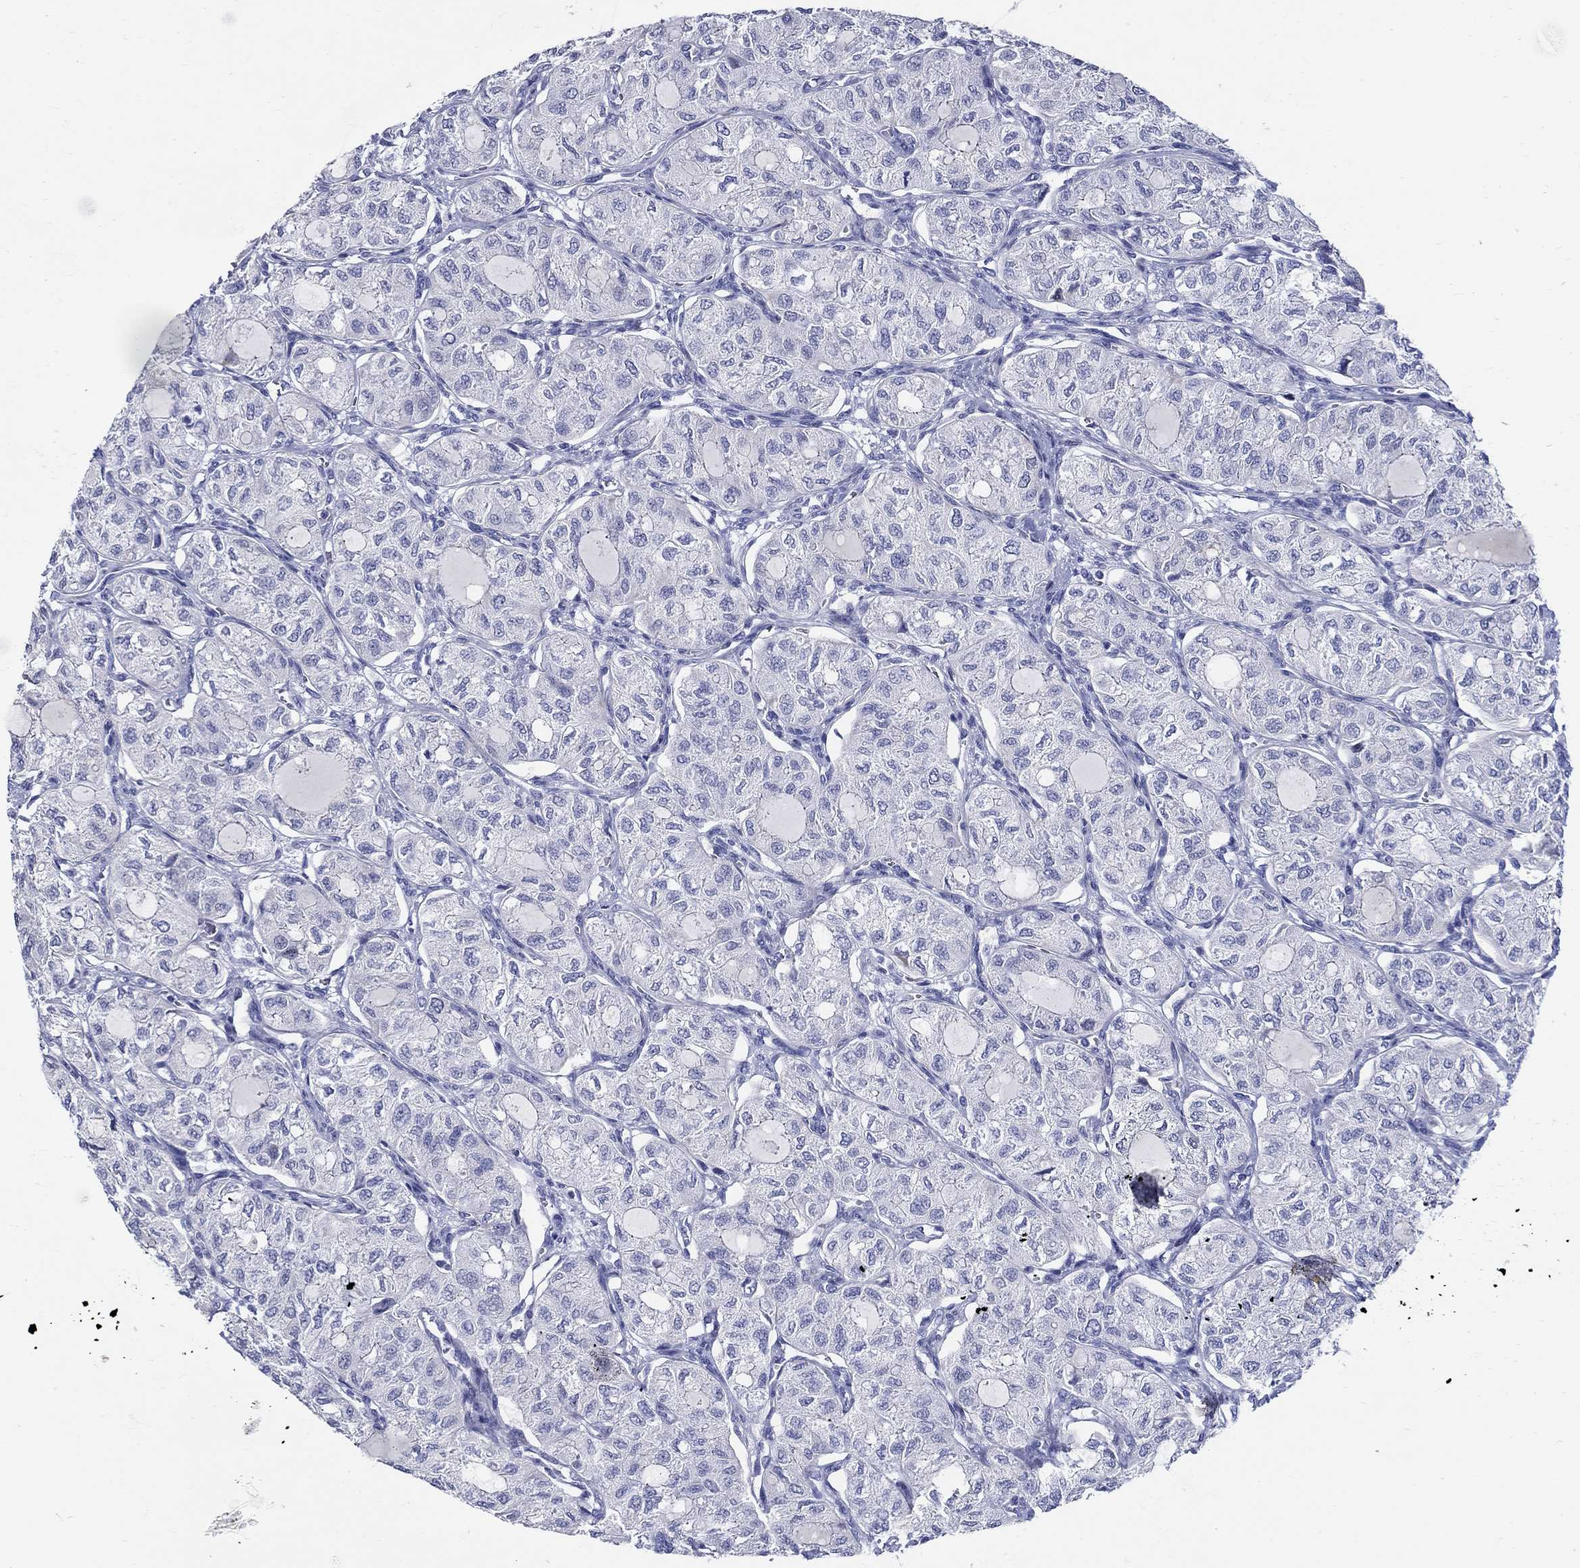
{"staining": {"intensity": "negative", "quantity": "none", "location": "none"}, "tissue": "thyroid cancer", "cell_type": "Tumor cells", "image_type": "cancer", "snomed": [{"axis": "morphology", "description": "Follicular adenoma carcinoma, NOS"}, {"axis": "topography", "description": "Thyroid gland"}], "caption": "High power microscopy histopathology image of an immunohistochemistry image of thyroid follicular adenoma carcinoma, revealing no significant expression in tumor cells. (IHC, brightfield microscopy, high magnification).", "gene": "CRYGS", "patient": {"sex": "male", "age": 75}}